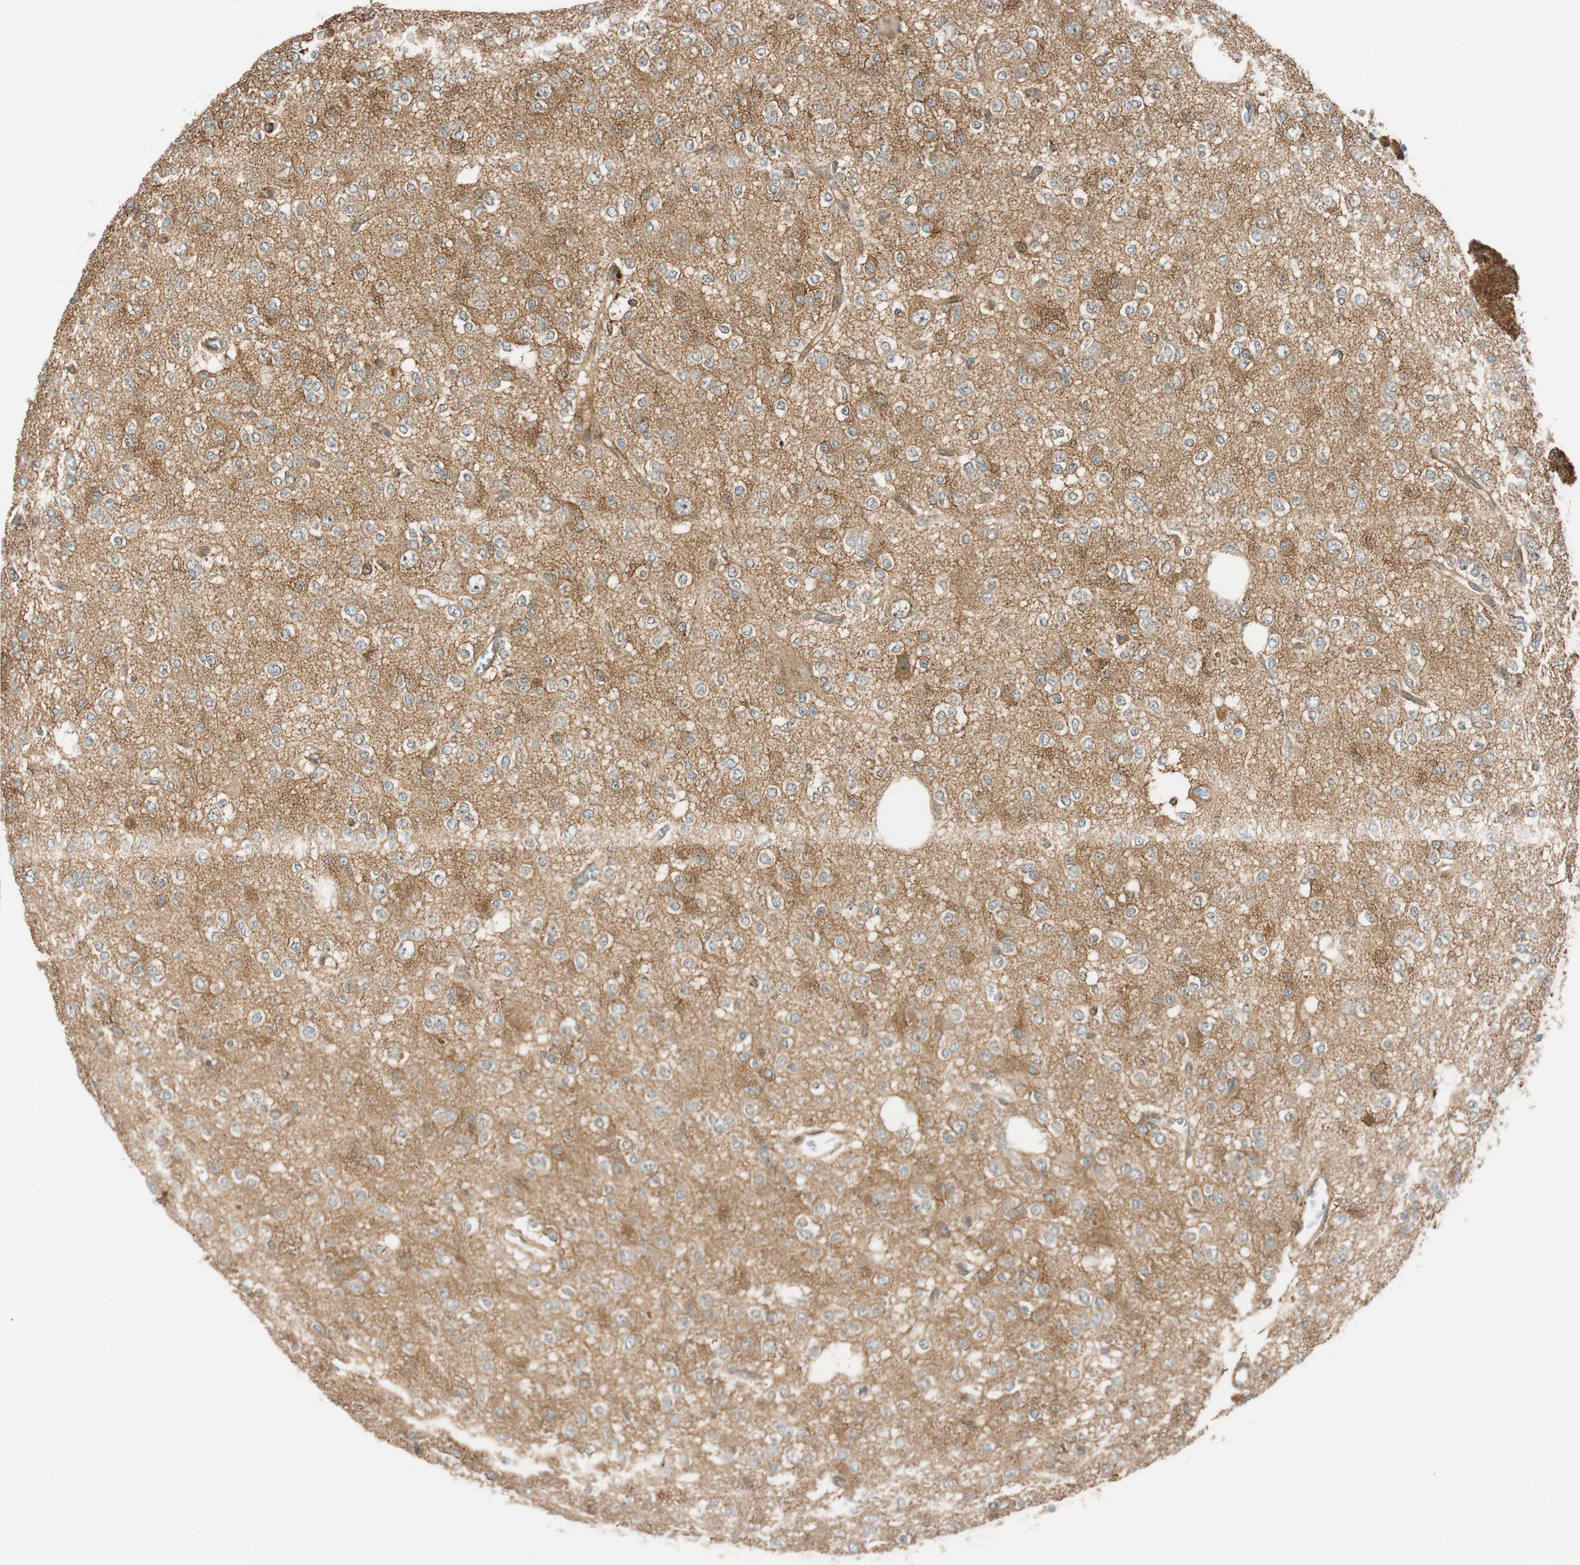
{"staining": {"intensity": "negative", "quantity": "none", "location": "none"}, "tissue": "glioma", "cell_type": "Tumor cells", "image_type": "cancer", "snomed": [{"axis": "morphology", "description": "Glioma, malignant, Low grade"}, {"axis": "topography", "description": "Brain"}], "caption": "This is an IHC micrograph of human malignant glioma (low-grade). There is no positivity in tumor cells.", "gene": "ABI1", "patient": {"sex": "male", "age": 38}}